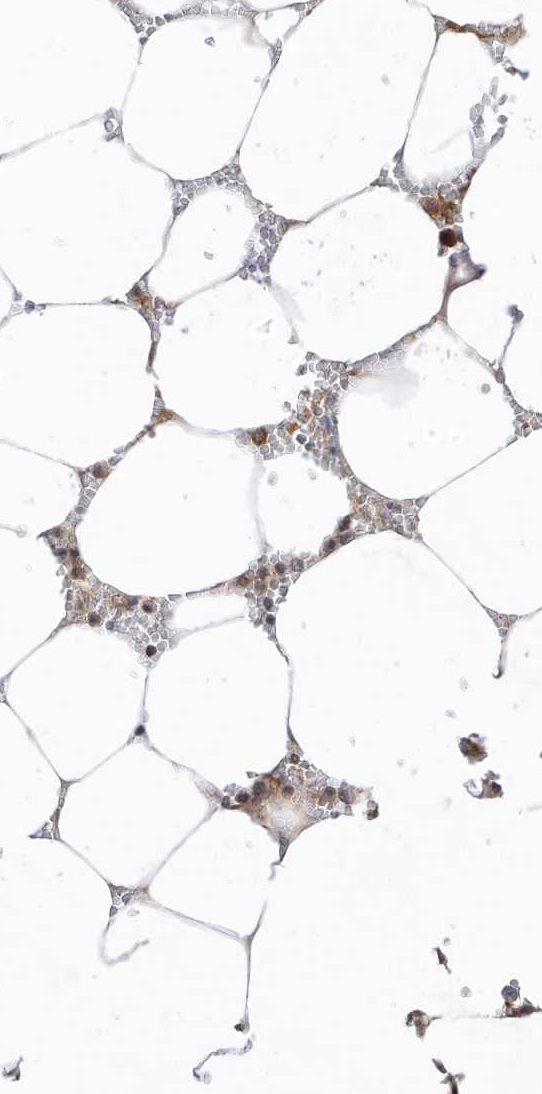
{"staining": {"intensity": "moderate", "quantity": "25%-75%", "location": "cytoplasmic/membranous"}, "tissue": "bone marrow", "cell_type": "Hematopoietic cells", "image_type": "normal", "snomed": [{"axis": "morphology", "description": "Normal tissue, NOS"}, {"axis": "topography", "description": "Bone marrow"}], "caption": "Immunohistochemistry (IHC) of unremarkable human bone marrow demonstrates medium levels of moderate cytoplasmic/membranous expression in approximately 25%-75% of hematopoietic cells.", "gene": "DHX36", "patient": {"sex": "male", "age": 70}}